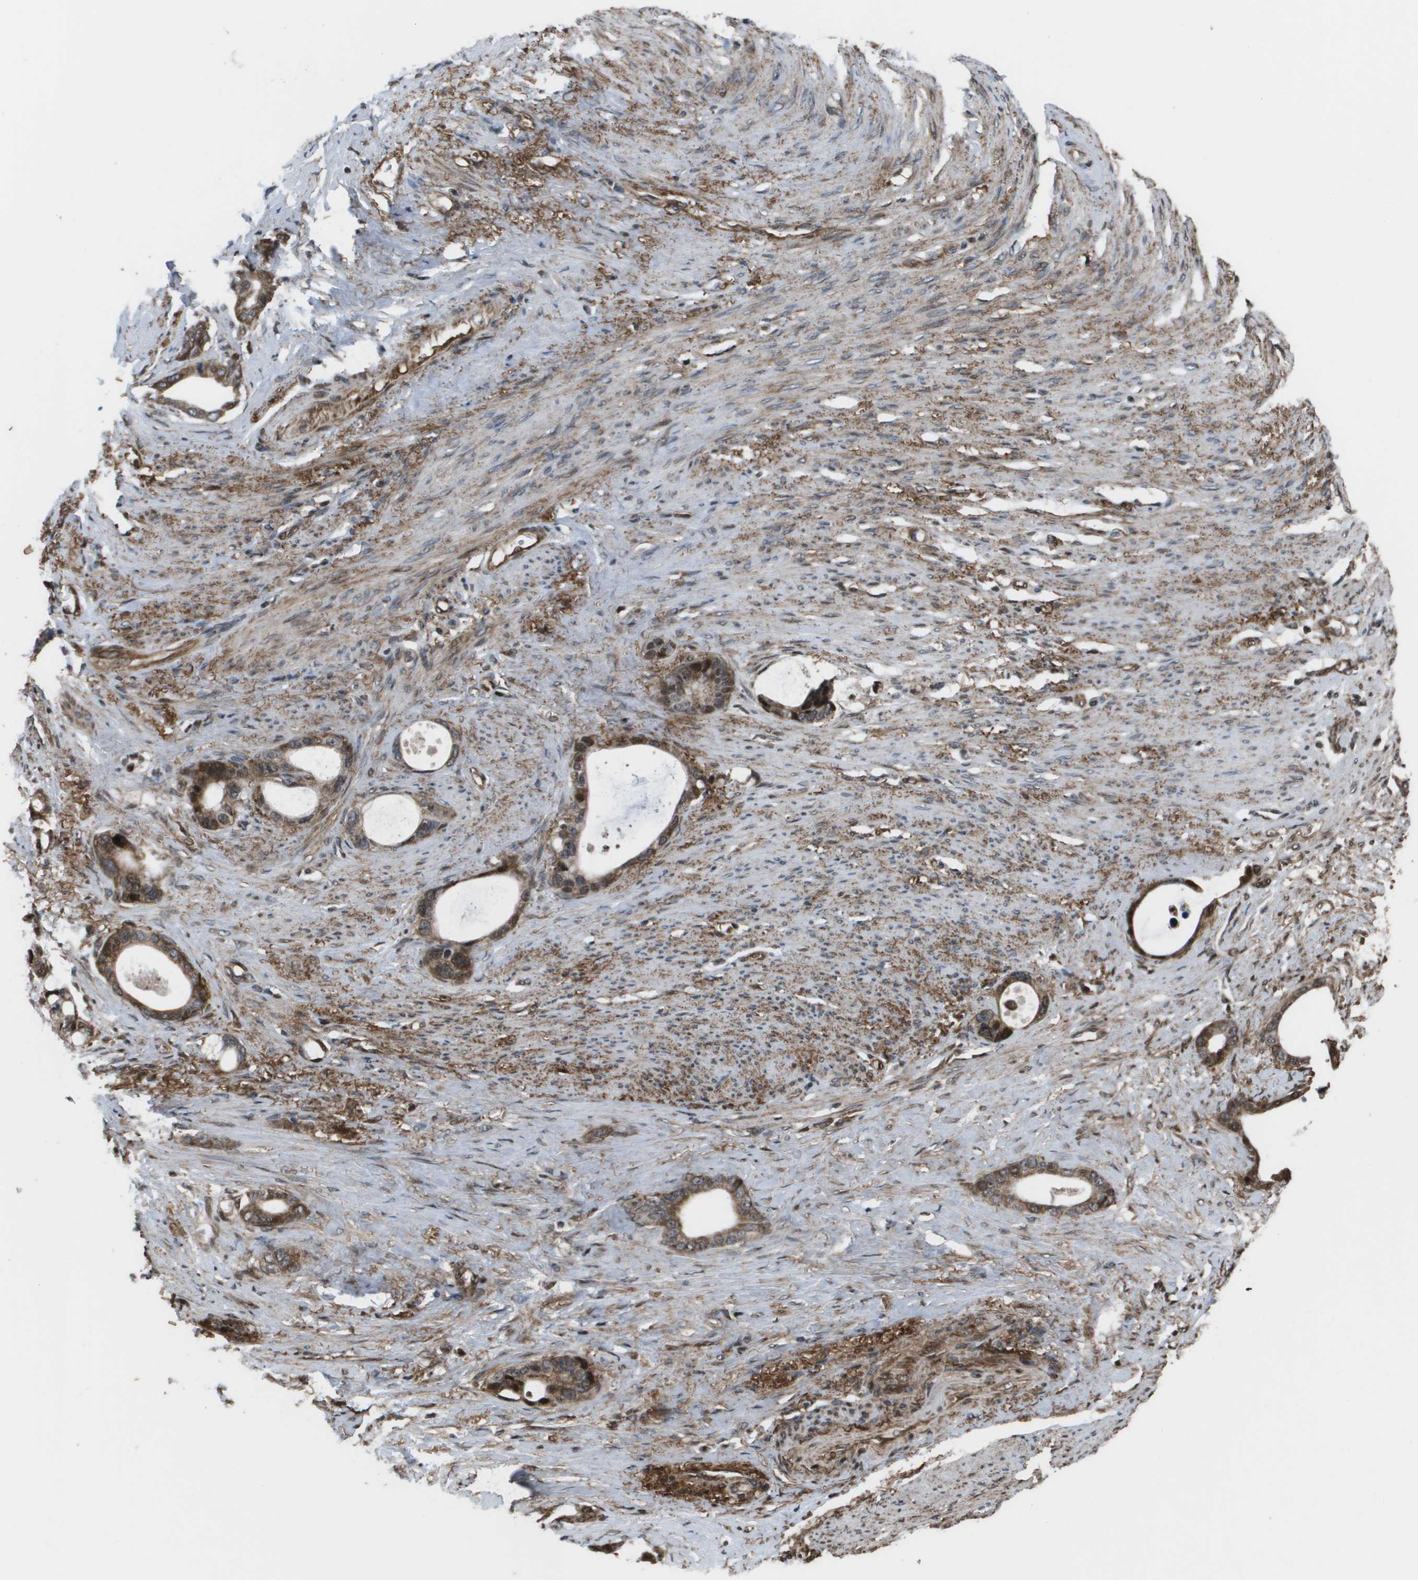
{"staining": {"intensity": "moderate", "quantity": "25%-75%", "location": "cytoplasmic/membranous,nuclear"}, "tissue": "stomach cancer", "cell_type": "Tumor cells", "image_type": "cancer", "snomed": [{"axis": "morphology", "description": "Adenocarcinoma, NOS"}, {"axis": "topography", "description": "Stomach"}], "caption": "Immunohistochemistry image of neoplastic tissue: human adenocarcinoma (stomach) stained using IHC demonstrates medium levels of moderate protein expression localized specifically in the cytoplasmic/membranous and nuclear of tumor cells, appearing as a cytoplasmic/membranous and nuclear brown color.", "gene": "AXIN2", "patient": {"sex": "female", "age": 75}}